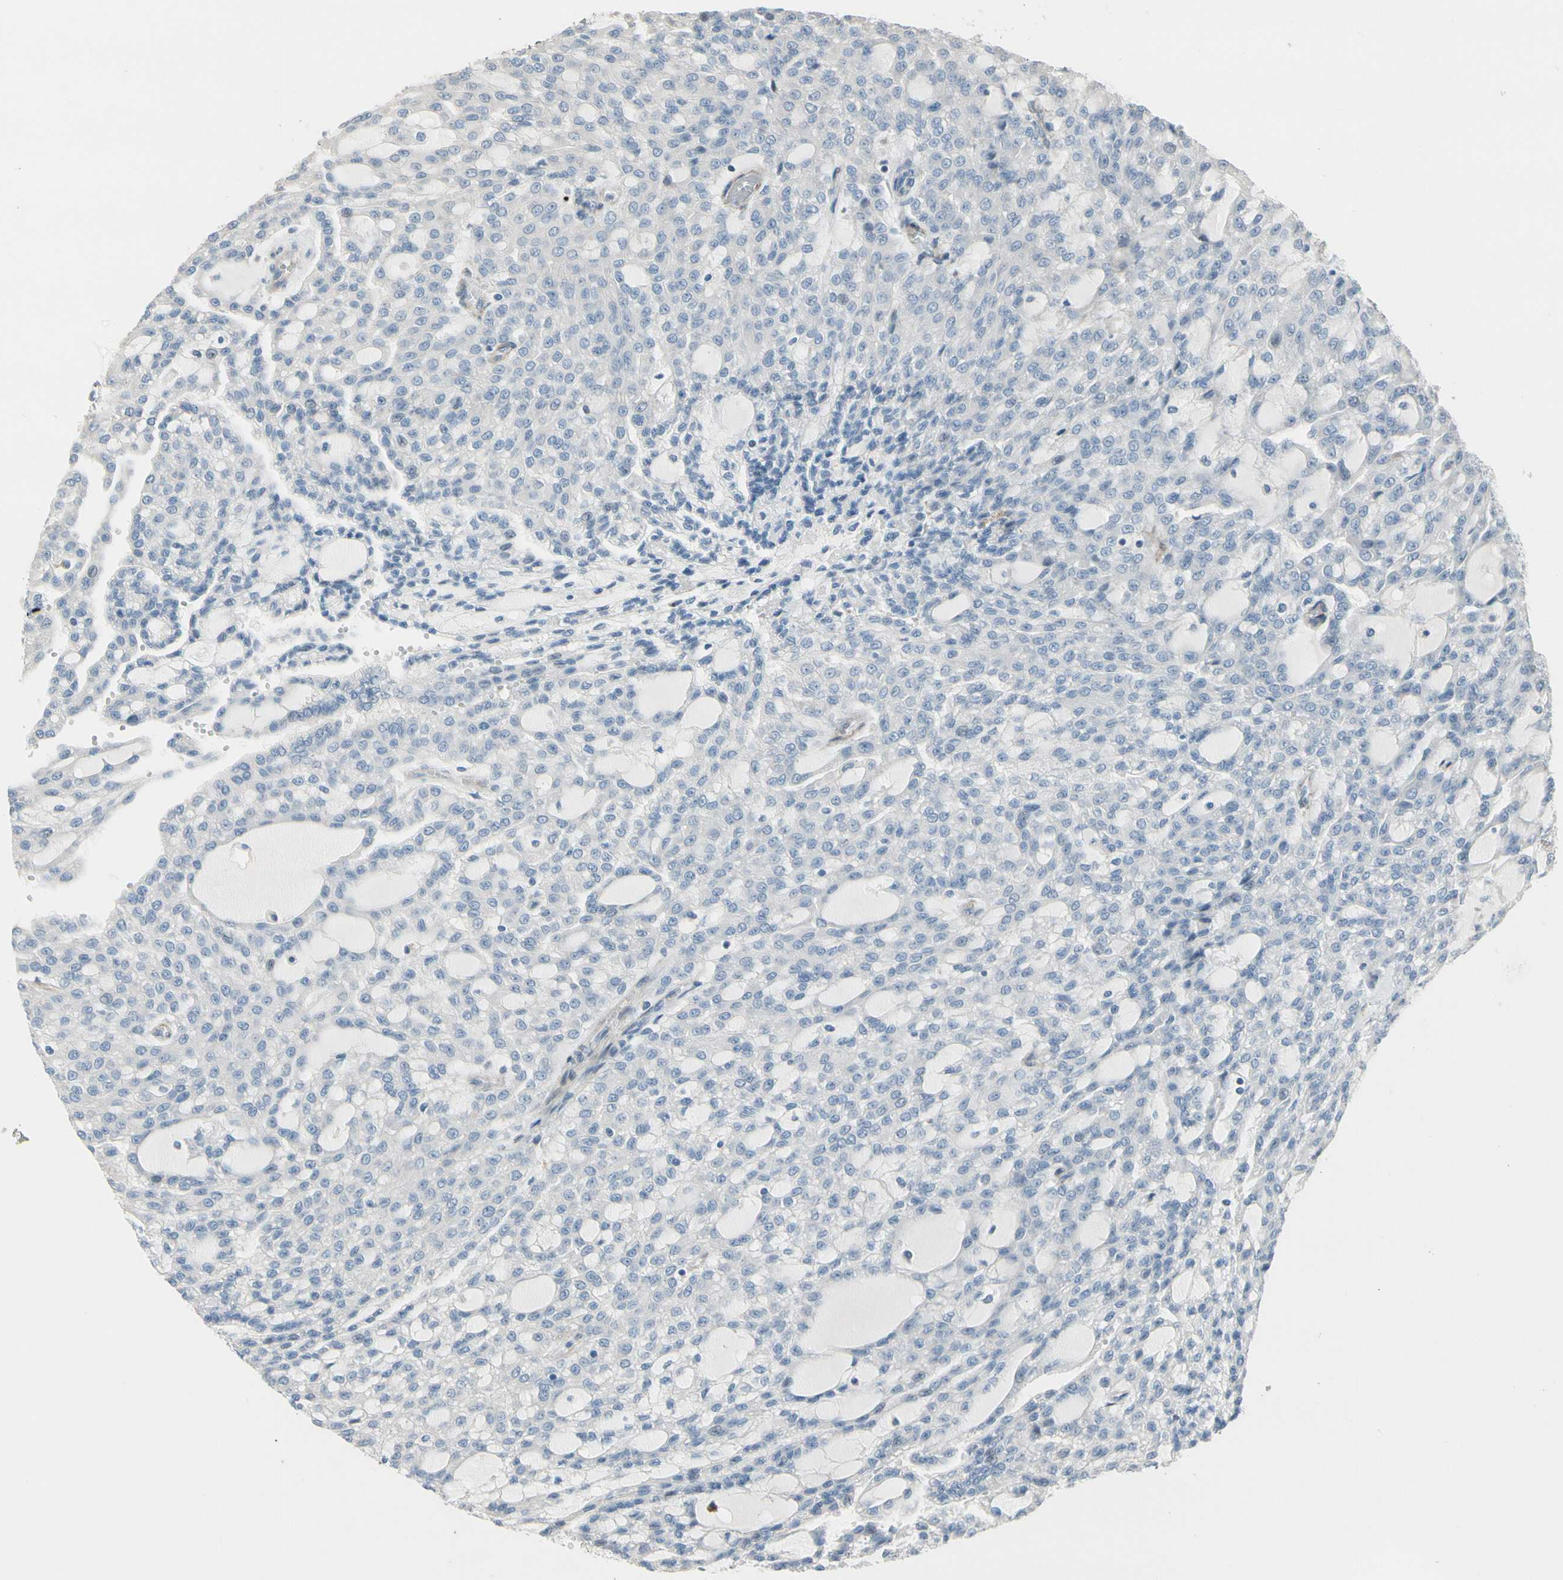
{"staining": {"intensity": "negative", "quantity": "none", "location": "none"}, "tissue": "renal cancer", "cell_type": "Tumor cells", "image_type": "cancer", "snomed": [{"axis": "morphology", "description": "Adenocarcinoma, NOS"}, {"axis": "topography", "description": "Kidney"}], "caption": "High power microscopy image of an IHC image of renal cancer (adenocarcinoma), revealing no significant staining in tumor cells.", "gene": "TPM1", "patient": {"sex": "male", "age": 63}}